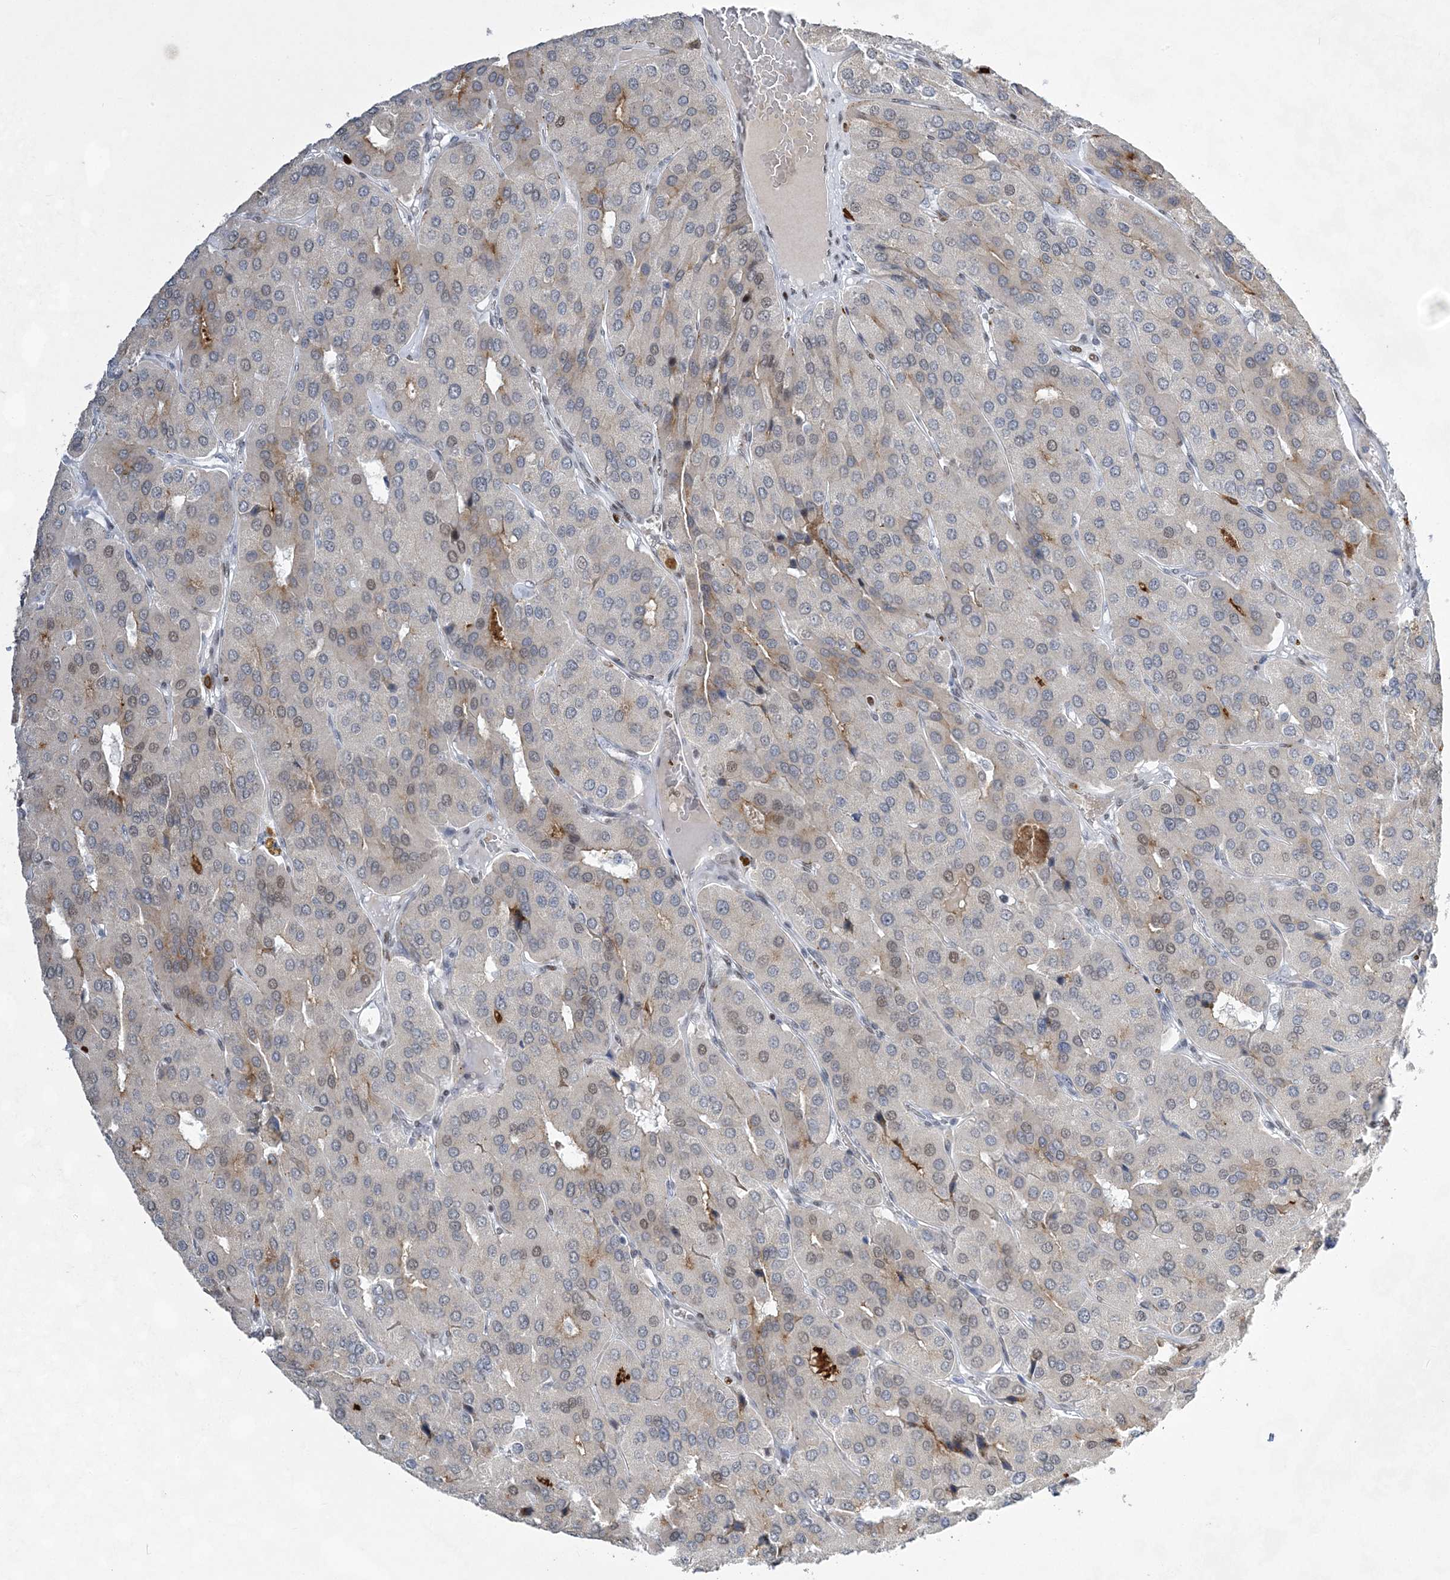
{"staining": {"intensity": "negative", "quantity": "none", "location": "none"}, "tissue": "parathyroid gland", "cell_type": "Glandular cells", "image_type": "normal", "snomed": [{"axis": "morphology", "description": "Normal tissue, NOS"}, {"axis": "morphology", "description": "Adenoma, NOS"}, {"axis": "topography", "description": "Parathyroid gland"}], "caption": "Immunohistochemistry of benign parathyroid gland reveals no expression in glandular cells. (DAB IHC with hematoxylin counter stain).", "gene": "ZBTB7A", "patient": {"sex": "female", "age": 86}}